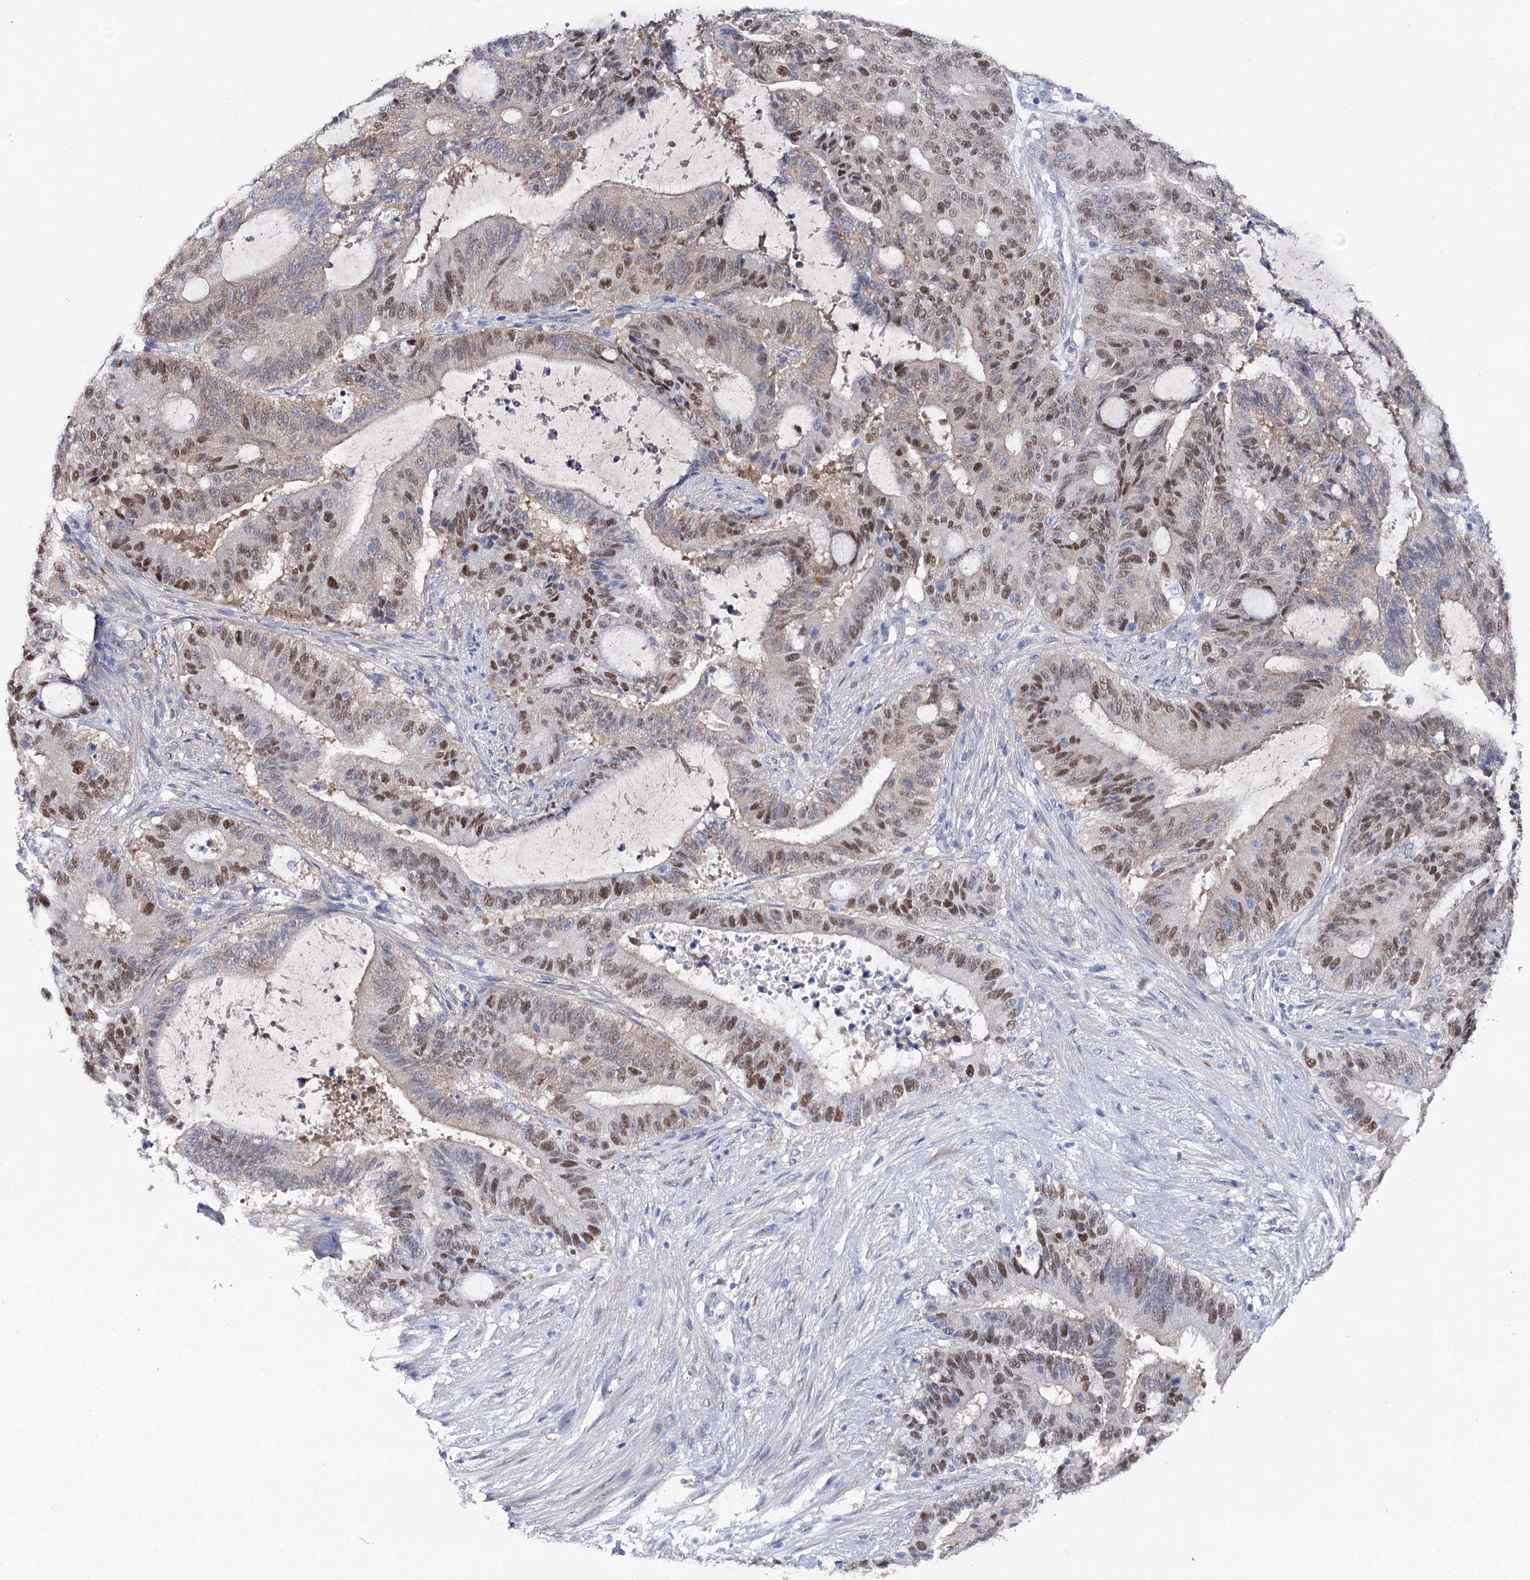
{"staining": {"intensity": "moderate", "quantity": ">75%", "location": "nuclear"}, "tissue": "liver cancer", "cell_type": "Tumor cells", "image_type": "cancer", "snomed": [{"axis": "morphology", "description": "Normal tissue, NOS"}, {"axis": "morphology", "description": "Cholangiocarcinoma"}, {"axis": "topography", "description": "Liver"}, {"axis": "topography", "description": "Peripheral nerve tissue"}], "caption": "Tumor cells demonstrate medium levels of moderate nuclear positivity in about >75% of cells in liver cancer. Immunohistochemistry (ihc) stains the protein of interest in brown and the nuclei are stained blue.", "gene": "UGDH", "patient": {"sex": "female", "age": 73}}